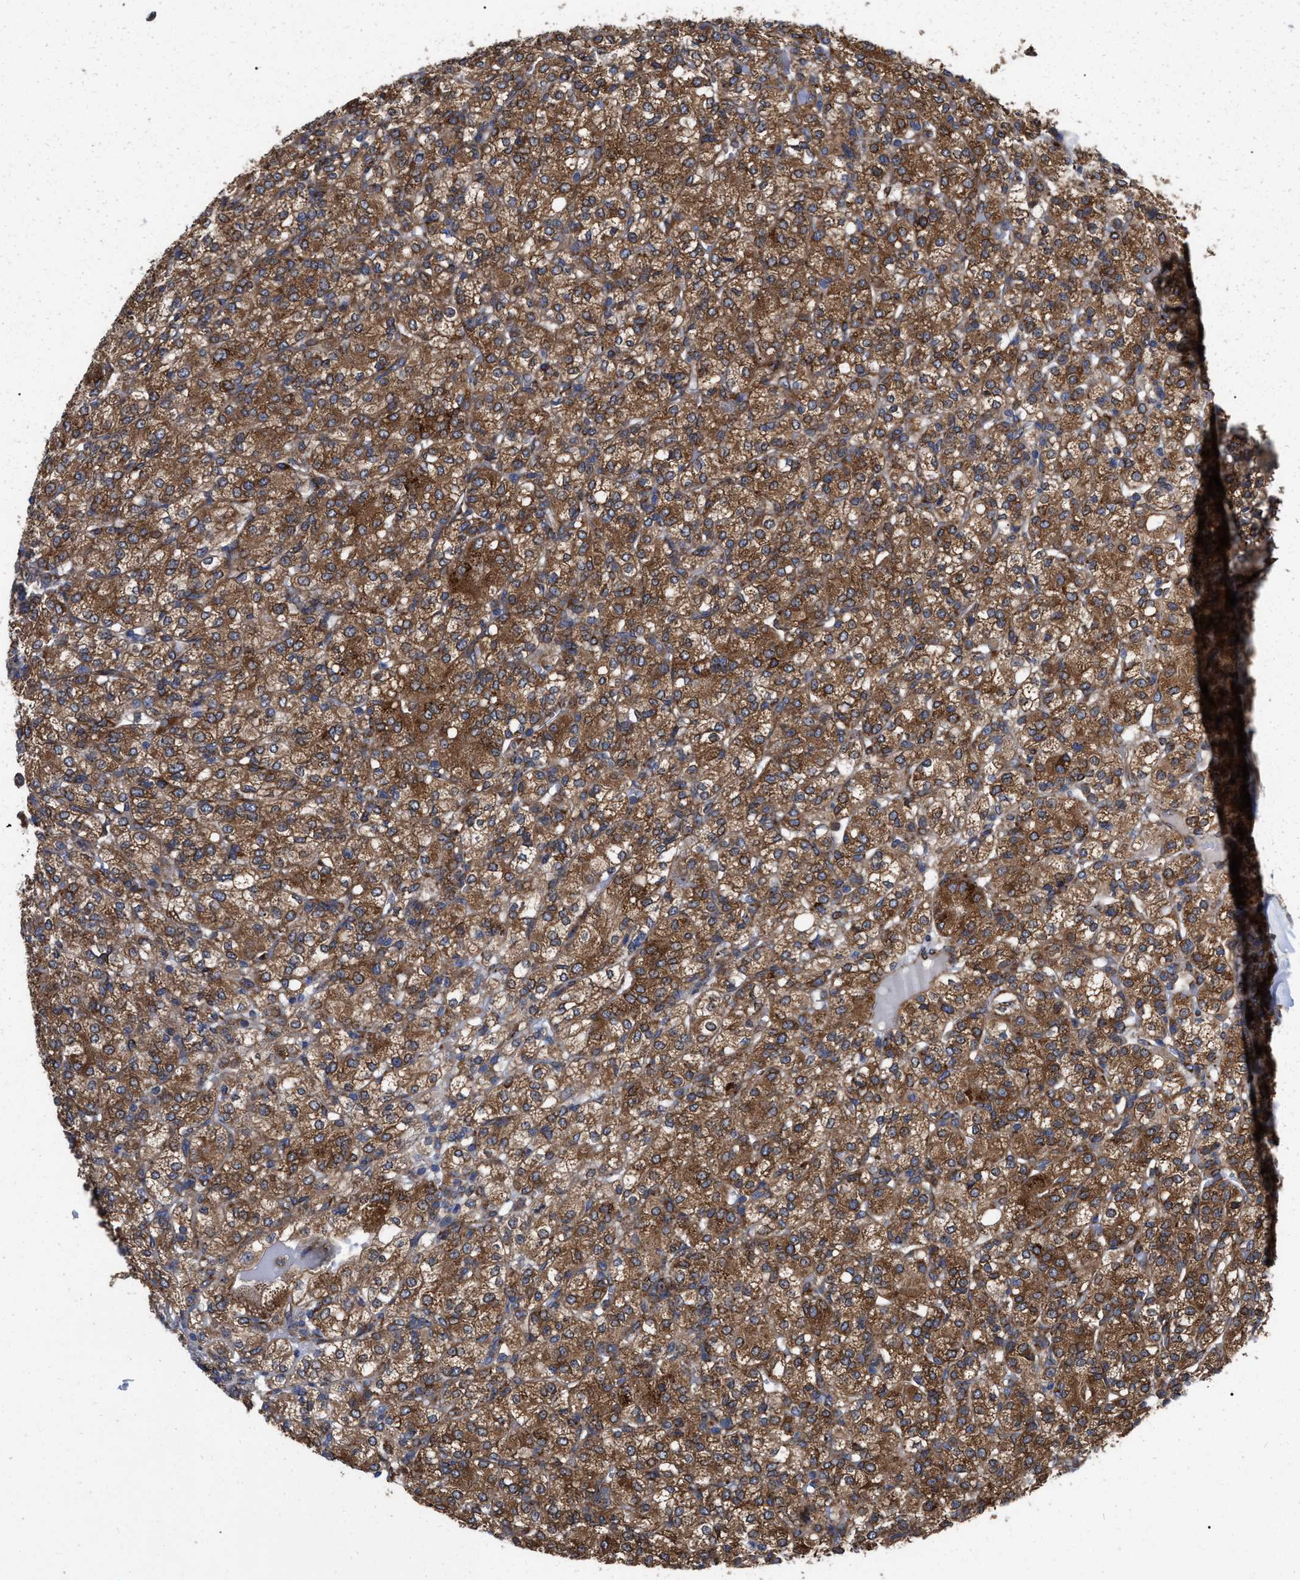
{"staining": {"intensity": "moderate", "quantity": ">75%", "location": "cytoplasmic/membranous"}, "tissue": "renal cancer", "cell_type": "Tumor cells", "image_type": "cancer", "snomed": [{"axis": "morphology", "description": "Adenocarcinoma, NOS"}, {"axis": "topography", "description": "Kidney"}], "caption": "Renal cancer (adenocarcinoma) stained for a protein demonstrates moderate cytoplasmic/membranous positivity in tumor cells.", "gene": "FAM120A", "patient": {"sex": "male", "age": 77}}